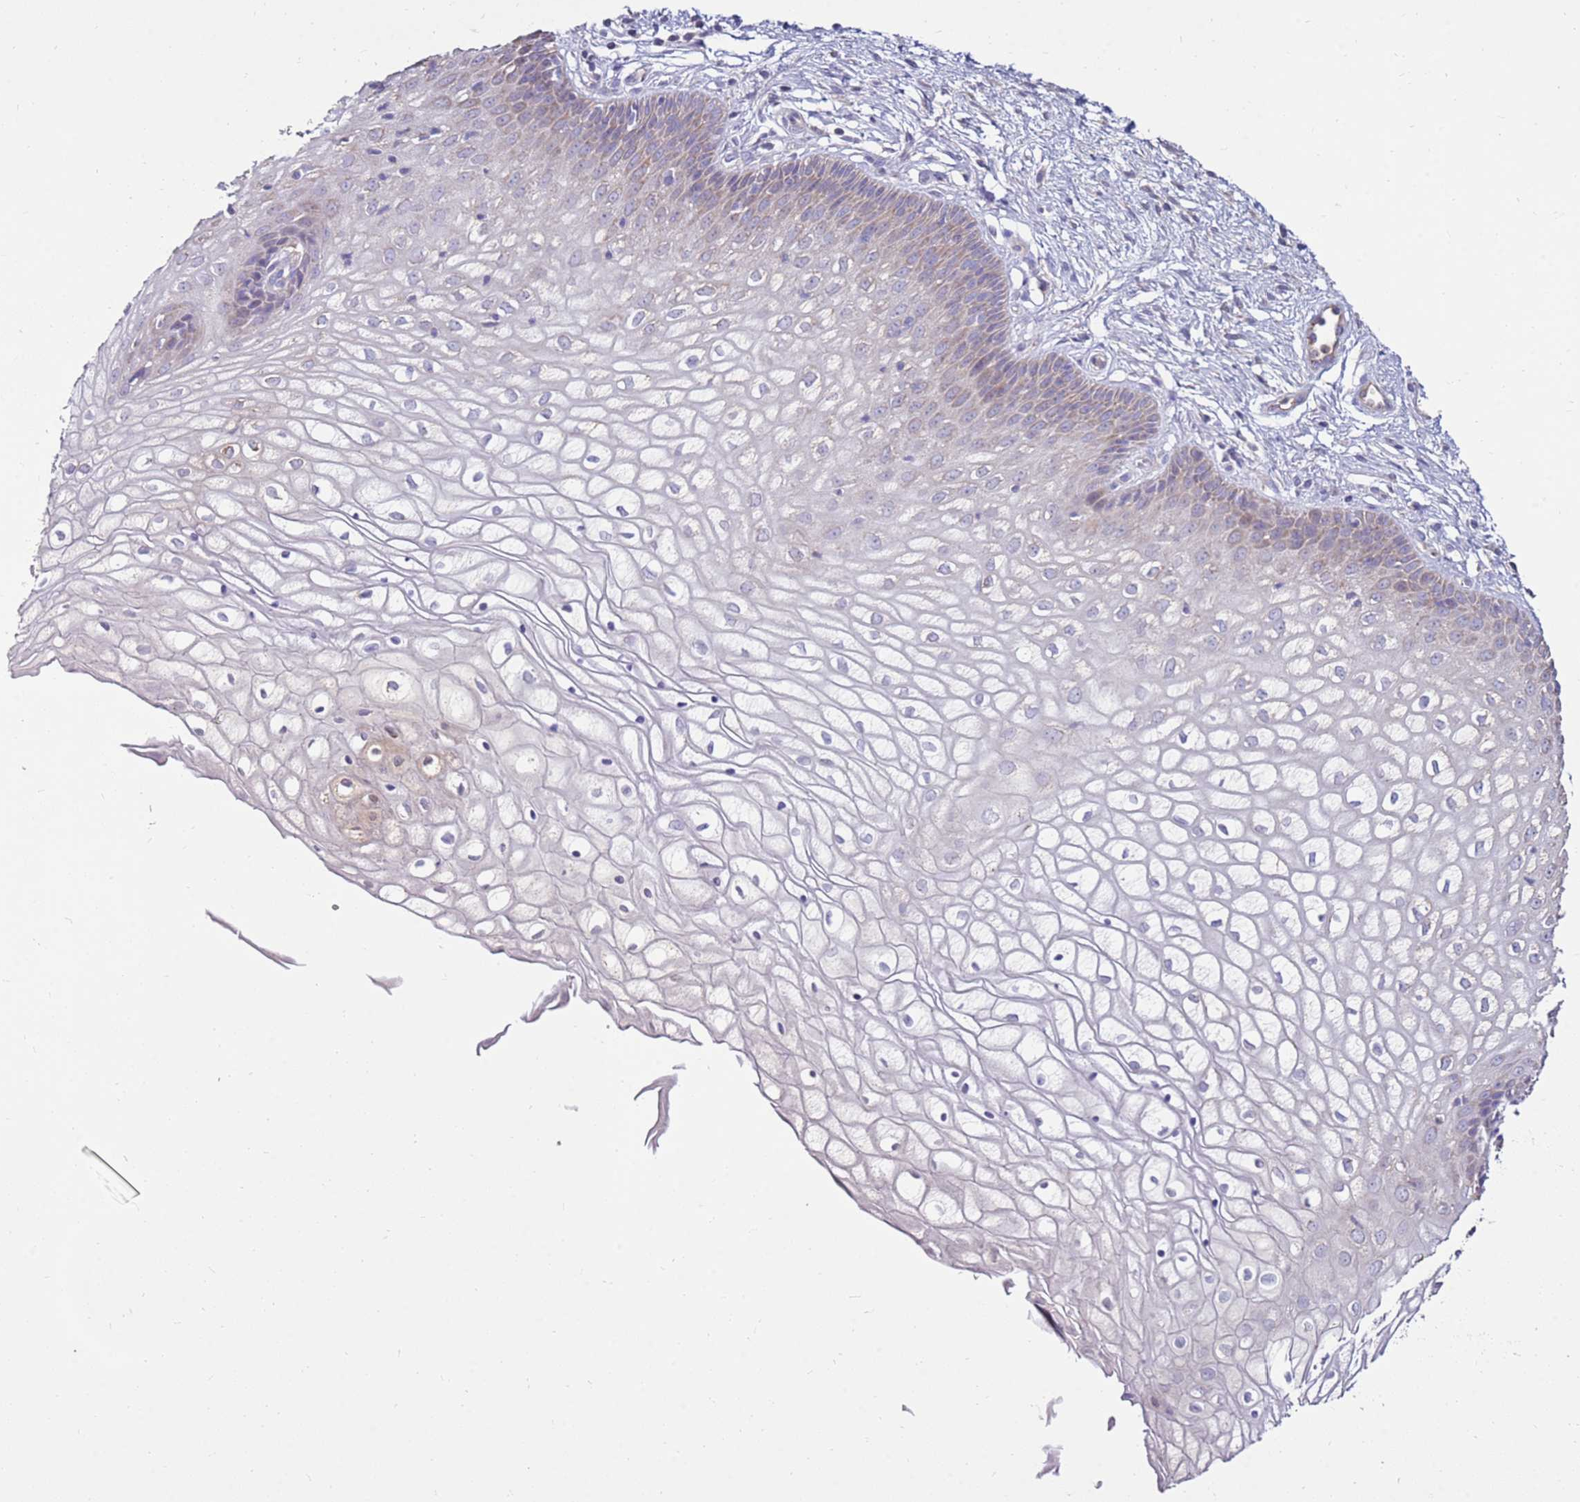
{"staining": {"intensity": "weak", "quantity": "<25%", "location": "cytoplasmic/membranous"}, "tissue": "vagina", "cell_type": "Squamous epithelial cells", "image_type": "normal", "snomed": [{"axis": "morphology", "description": "Normal tissue, NOS"}, {"axis": "topography", "description": "Vagina"}], "caption": "This is an immunohistochemistry (IHC) image of benign human vagina. There is no expression in squamous epithelial cells.", "gene": "SLC44A4", "patient": {"sex": "female", "age": 34}}